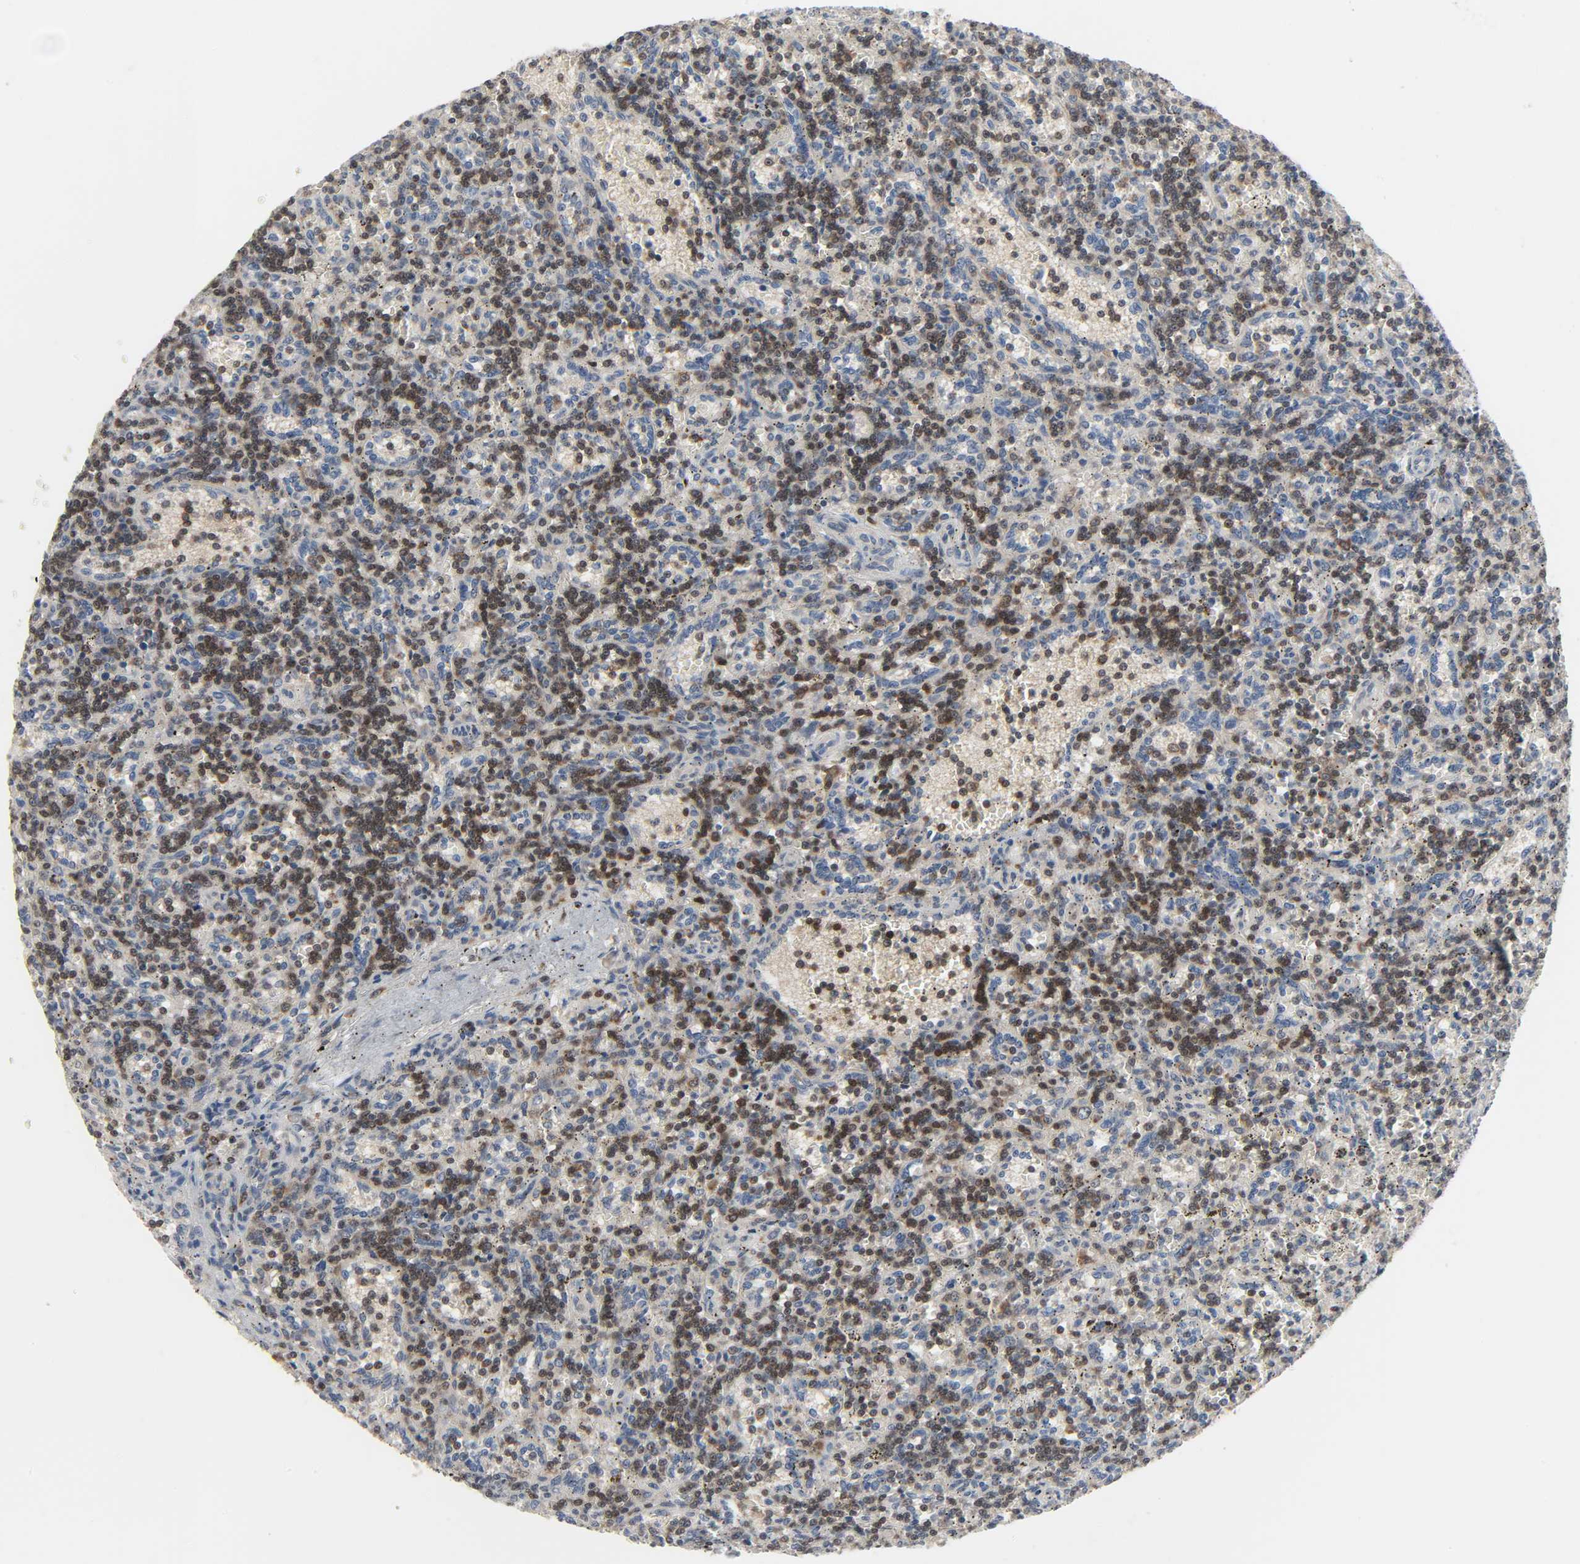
{"staining": {"intensity": "strong", "quantity": "25%-75%", "location": "cytoplasmic/membranous,nuclear"}, "tissue": "lymphoma", "cell_type": "Tumor cells", "image_type": "cancer", "snomed": [{"axis": "morphology", "description": "Malignant lymphoma, non-Hodgkin's type, Low grade"}, {"axis": "topography", "description": "Spleen"}], "caption": "Lymphoma was stained to show a protein in brown. There is high levels of strong cytoplasmic/membranous and nuclear staining in about 25%-75% of tumor cells.", "gene": "PLEKHA2", "patient": {"sex": "male", "age": 73}}